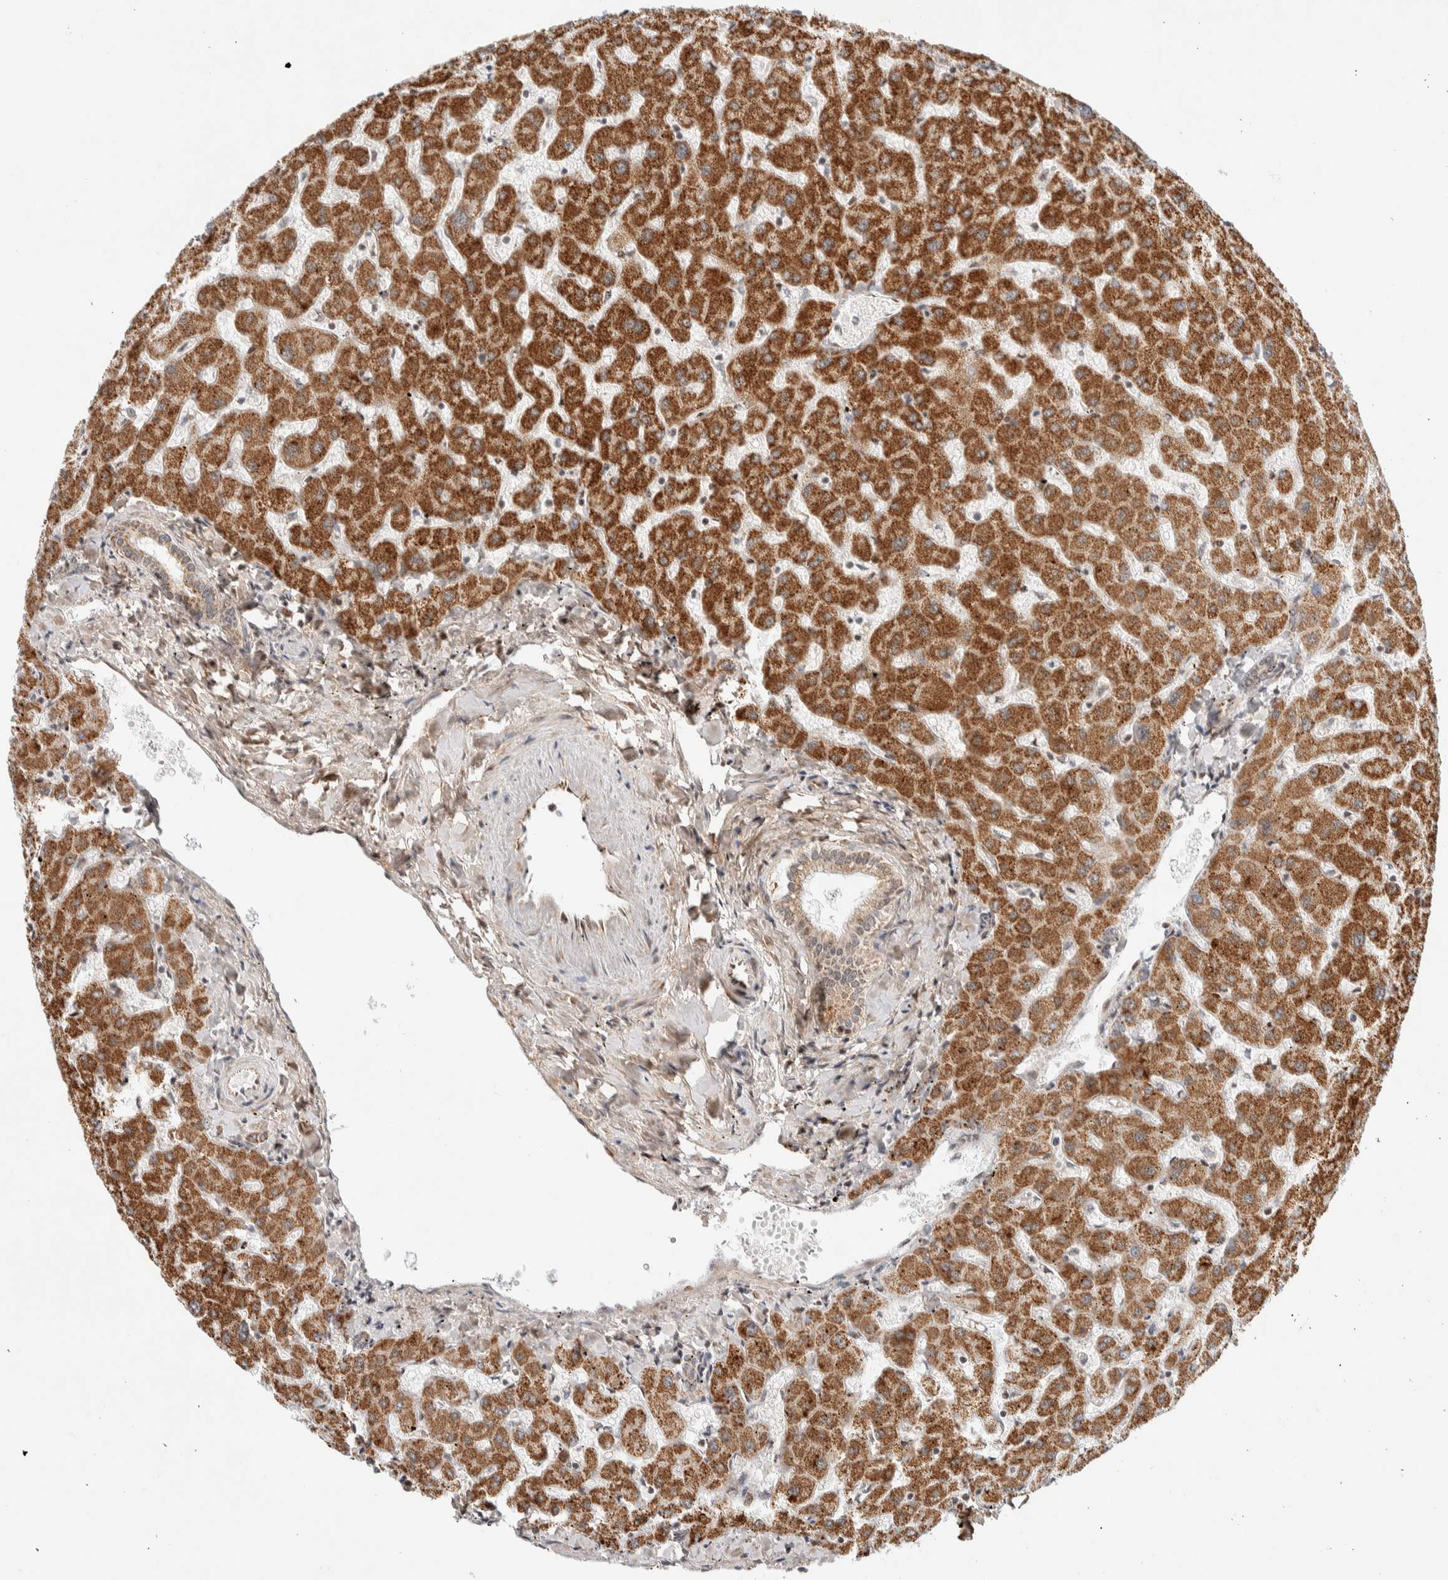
{"staining": {"intensity": "weak", "quantity": ">75%", "location": "cytoplasmic/membranous"}, "tissue": "liver", "cell_type": "Cholangiocytes", "image_type": "normal", "snomed": [{"axis": "morphology", "description": "Normal tissue, NOS"}, {"axis": "topography", "description": "Liver"}], "caption": "Immunohistochemical staining of normal liver shows weak cytoplasmic/membranous protein positivity in approximately >75% of cholangiocytes. Using DAB (brown) and hematoxylin (blue) stains, captured at high magnification using brightfield microscopy.", "gene": "TSPAN32", "patient": {"sex": "female", "age": 63}}